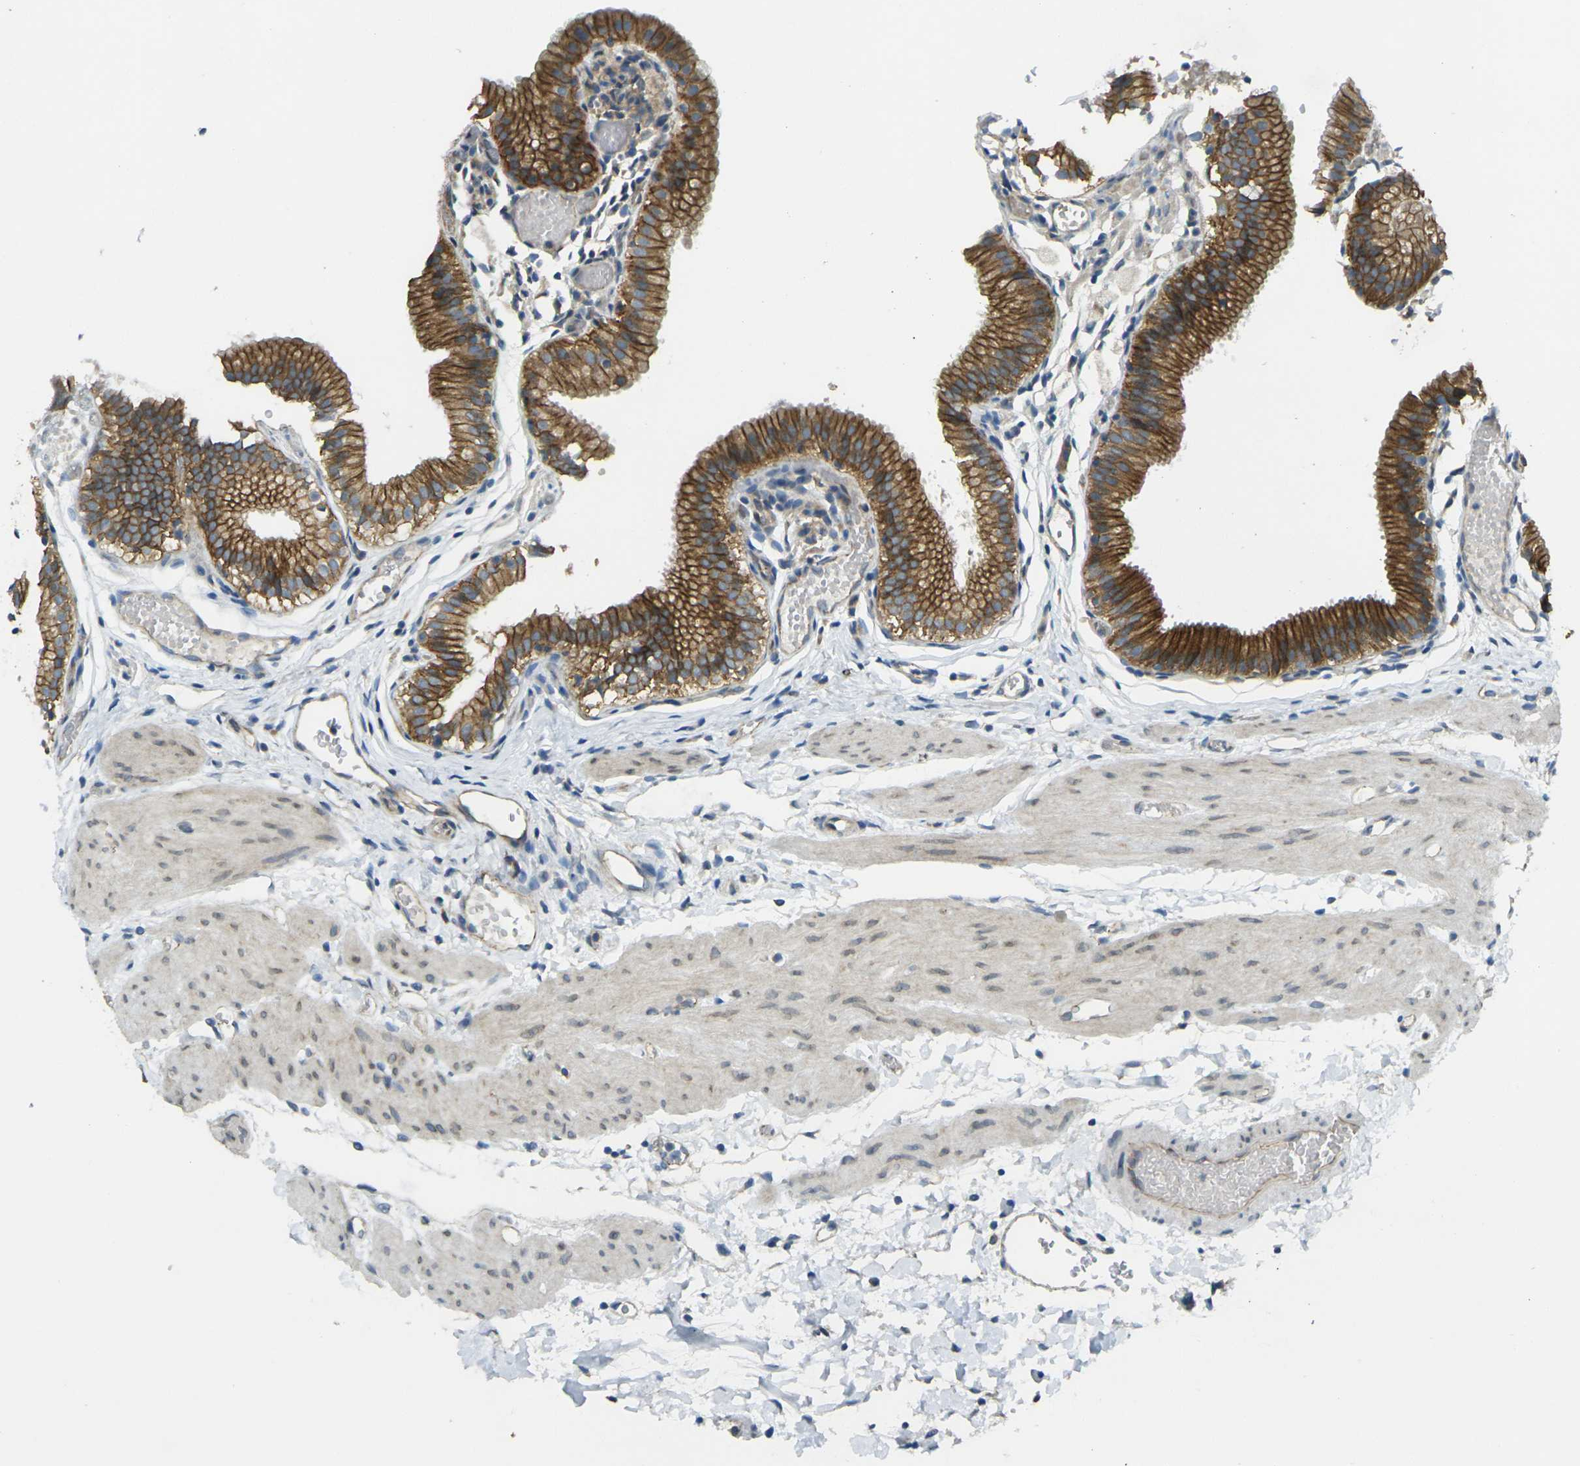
{"staining": {"intensity": "strong", "quantity": ">75%", "location": "cytoplasmic/membranous"}, "tissue": "gallbladder", "cell_type": "Glandular cells", "image_type": "normal", "snomed": [{"axis": "morphology", "description": "Normal tissue, NOS"}, {"axis": "topography", "description": "Gallbladder"}], "caption": "Gallbladder stained for a protein (brown) shows strong cytoplasmic/membranous positive positivity in approximately >75% of glandular cells.", "gene": "RHBDD1", "patient": {"sex": "female", "age": 26}}